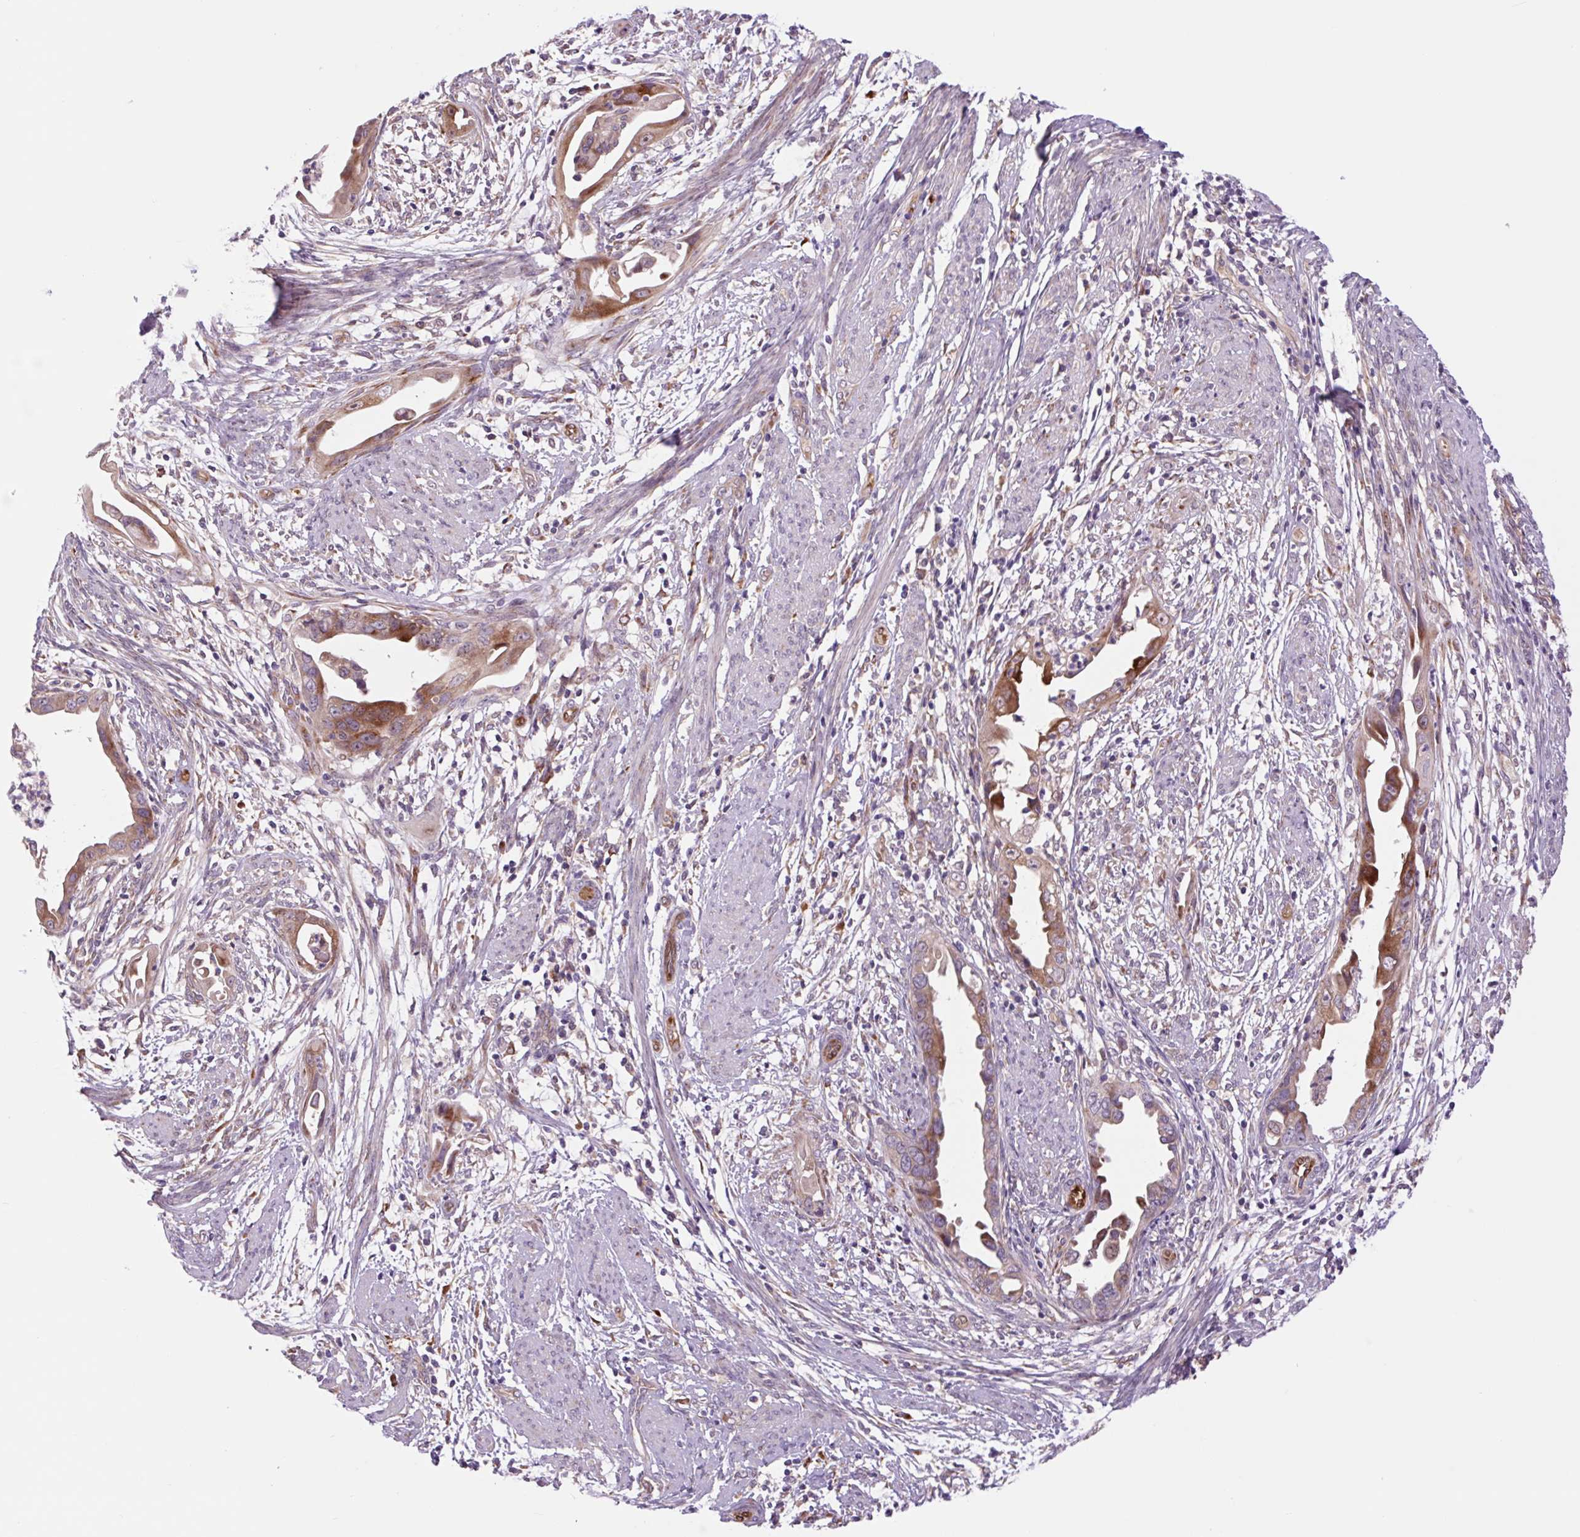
{"staining": {"intensity": "moderate", "quantity": ">75%", "location": "cytoplasmic/membranous"}, "tissue": "endometrial cancer", "cell_type": "Tumor cells", "image_type": "cancer", "snomed": [{"axis": "morphology", "description": "Adenocarcinoma, NOS"}, {"axis": "topography", "description": "Endometrium"}], "caption": "High-magnification brightfield microscopy of endometrial cancer stained with DAB (brown) and counterstained with hematoxylin (blue). tumor cells exhibit moderate cytoplasmic/membranous staining is identified in about>75% of cells.", "gene": "PLA2G4A", "patient": {"sex": "female", "age": 57}}